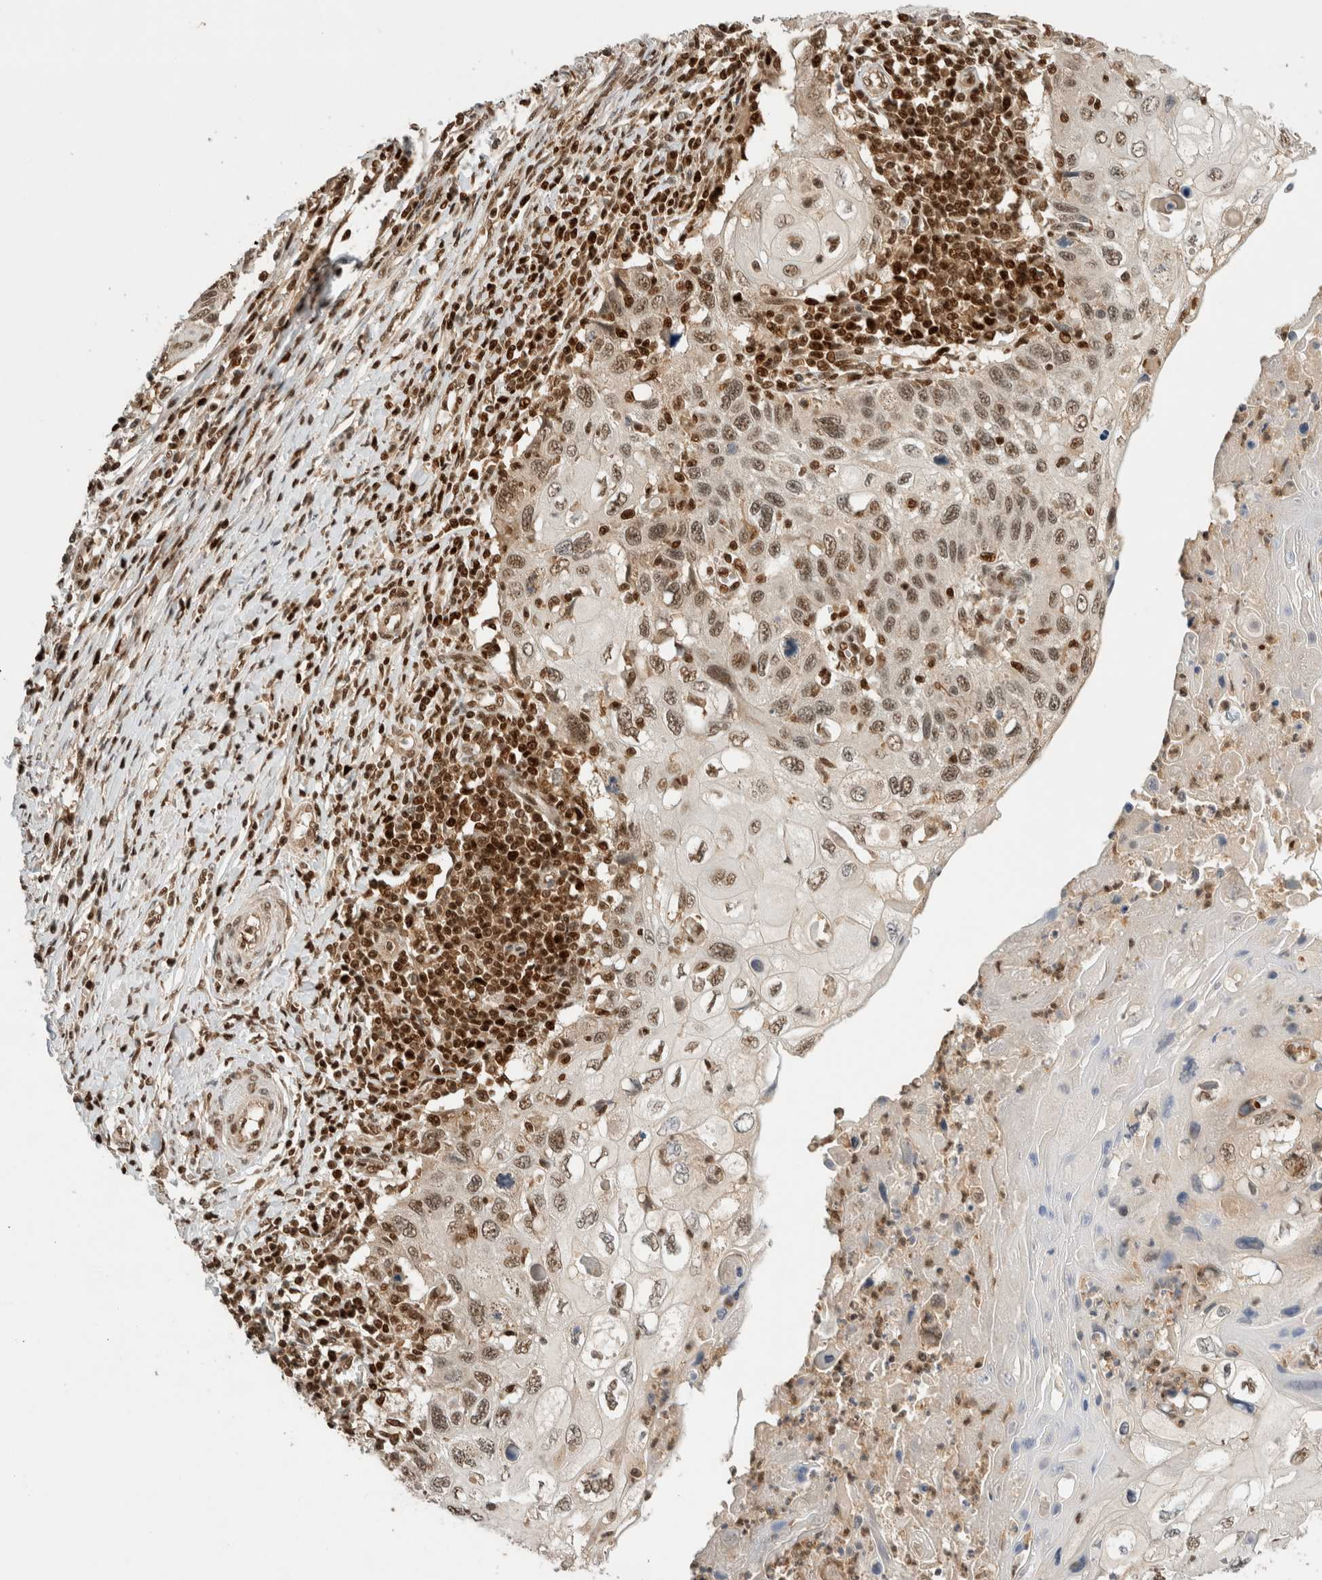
{"staining": {"intensity": "moderate", "quantity": ">75%", "location": "nuclear"}, "tissue": "cervical cancer", "cell_type": "Tumor cells", "image_type": "cancer", "snomed": [{"axis": "morphology", "description": "Squamous cell carcinoma, NOS"}, {"axis": "topography", "description": "Cervix"}], "caption": "Immunohistochemistry (IHC) image of neoplastic tissue: human squamous cell carcinoma (cervical) stained using immunohistochemistry displays medium levels of moderate protein expression localized specifically in the nuclear of tumor cells, appearing as a nuclear brown color.", "gene": "SNRNP40", "patient": {"sex": "female", "age": 70}}